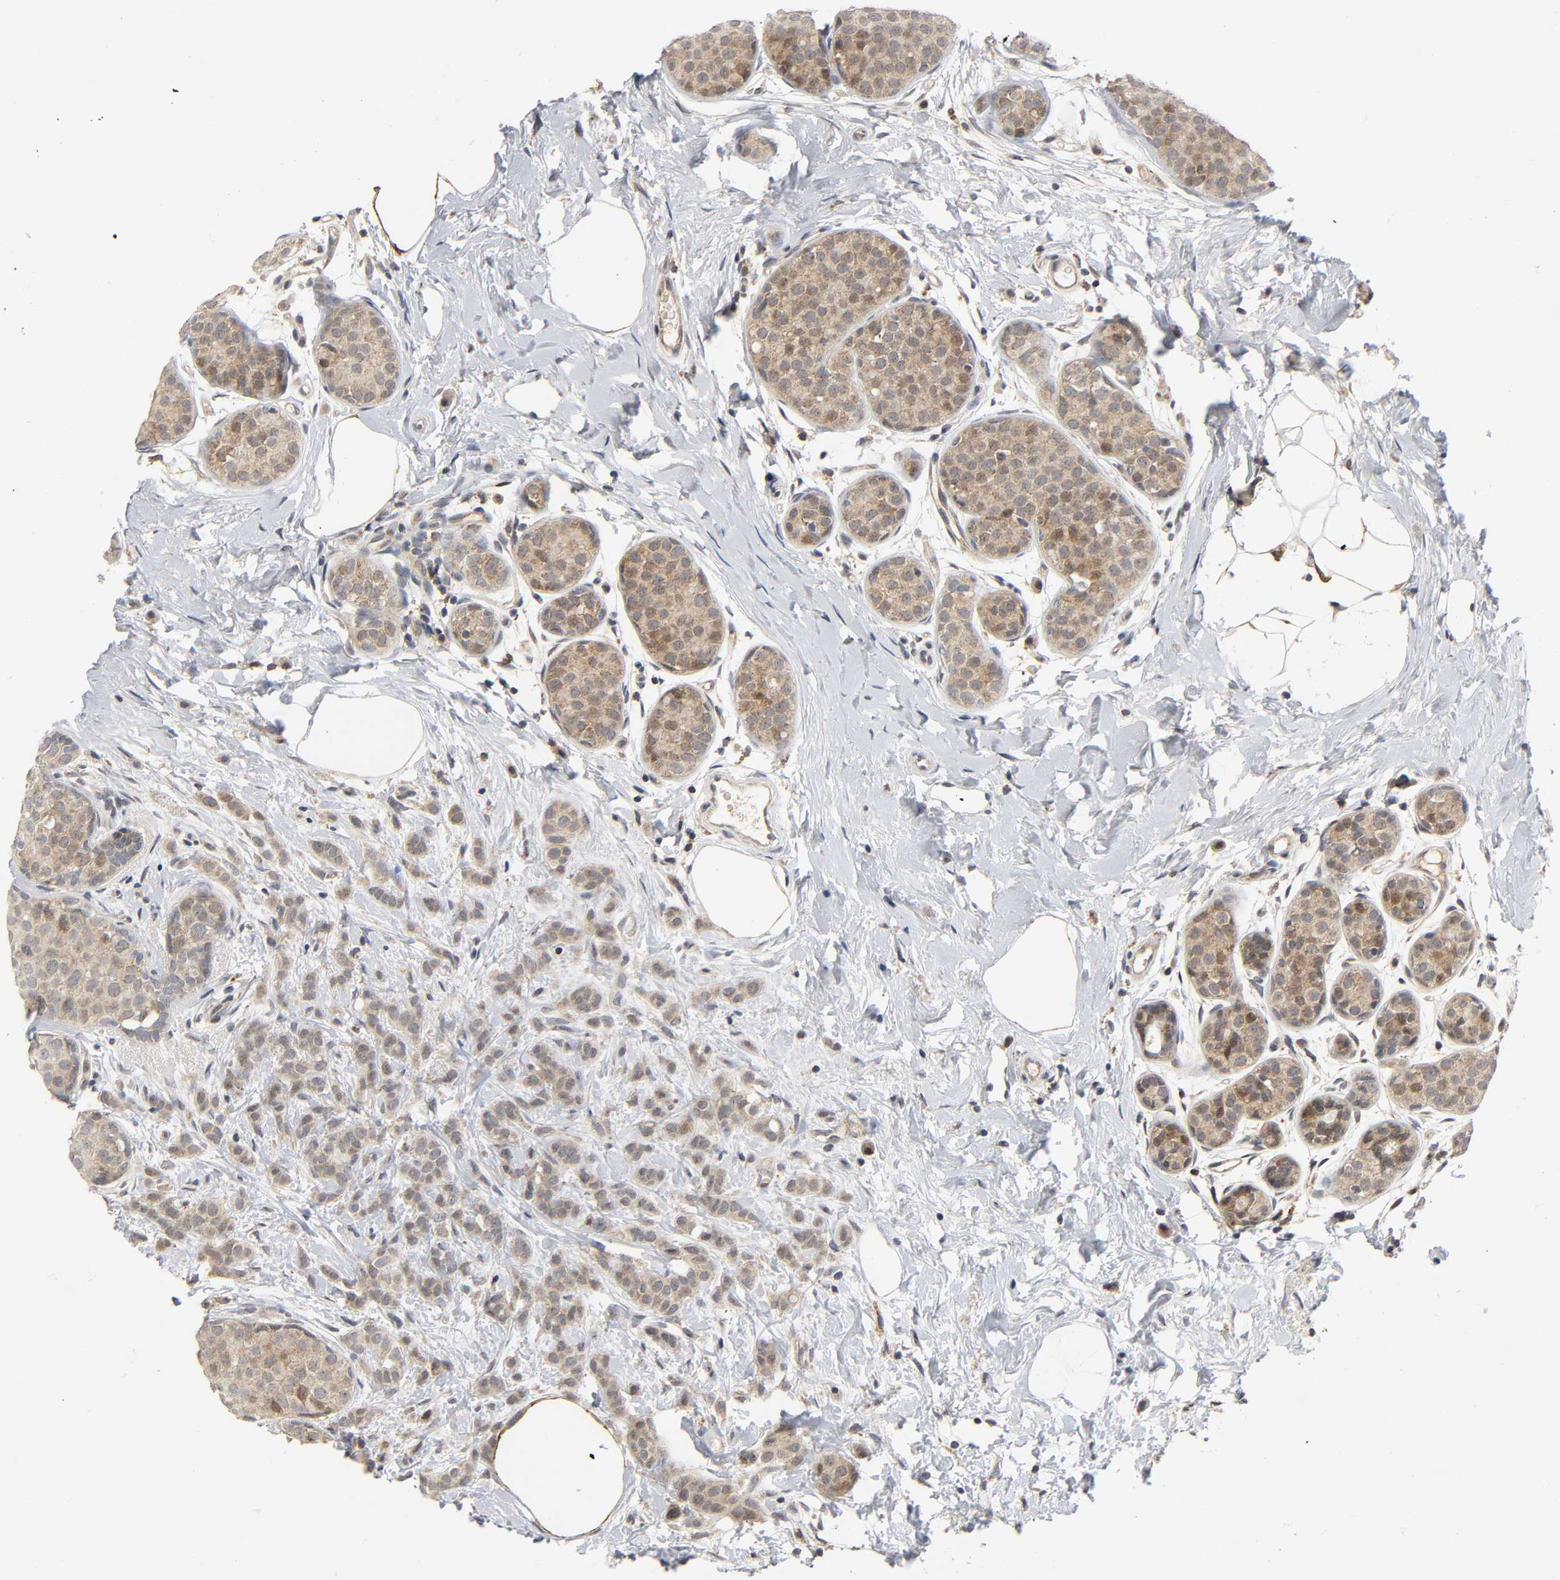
{"staining": {"intensity": "moderate", "quantity": ">75%", "location": "cytoplasmic/membranous"}, "tissue": "breast cancer", "cell_type": "Tumor cells", "image_type": "cancer", "snomed": [{"axis": "morphology", "description": "Lobular carcinoma, in situ"}, {"axis": "morphology", "description": "Lobular carcinoma"}, {"axis": "topography", "description": "Breast"}], "caption": "Immunohistochemistry histopathology image of human breast cancer stained for a protein (brown), which demonstrates medium levels of moderate cytoplasmic/membranous expression in approximately >75% of tumor cells.", "gene": "NRP1", "patient": {"sex": "female", "age": 41}}